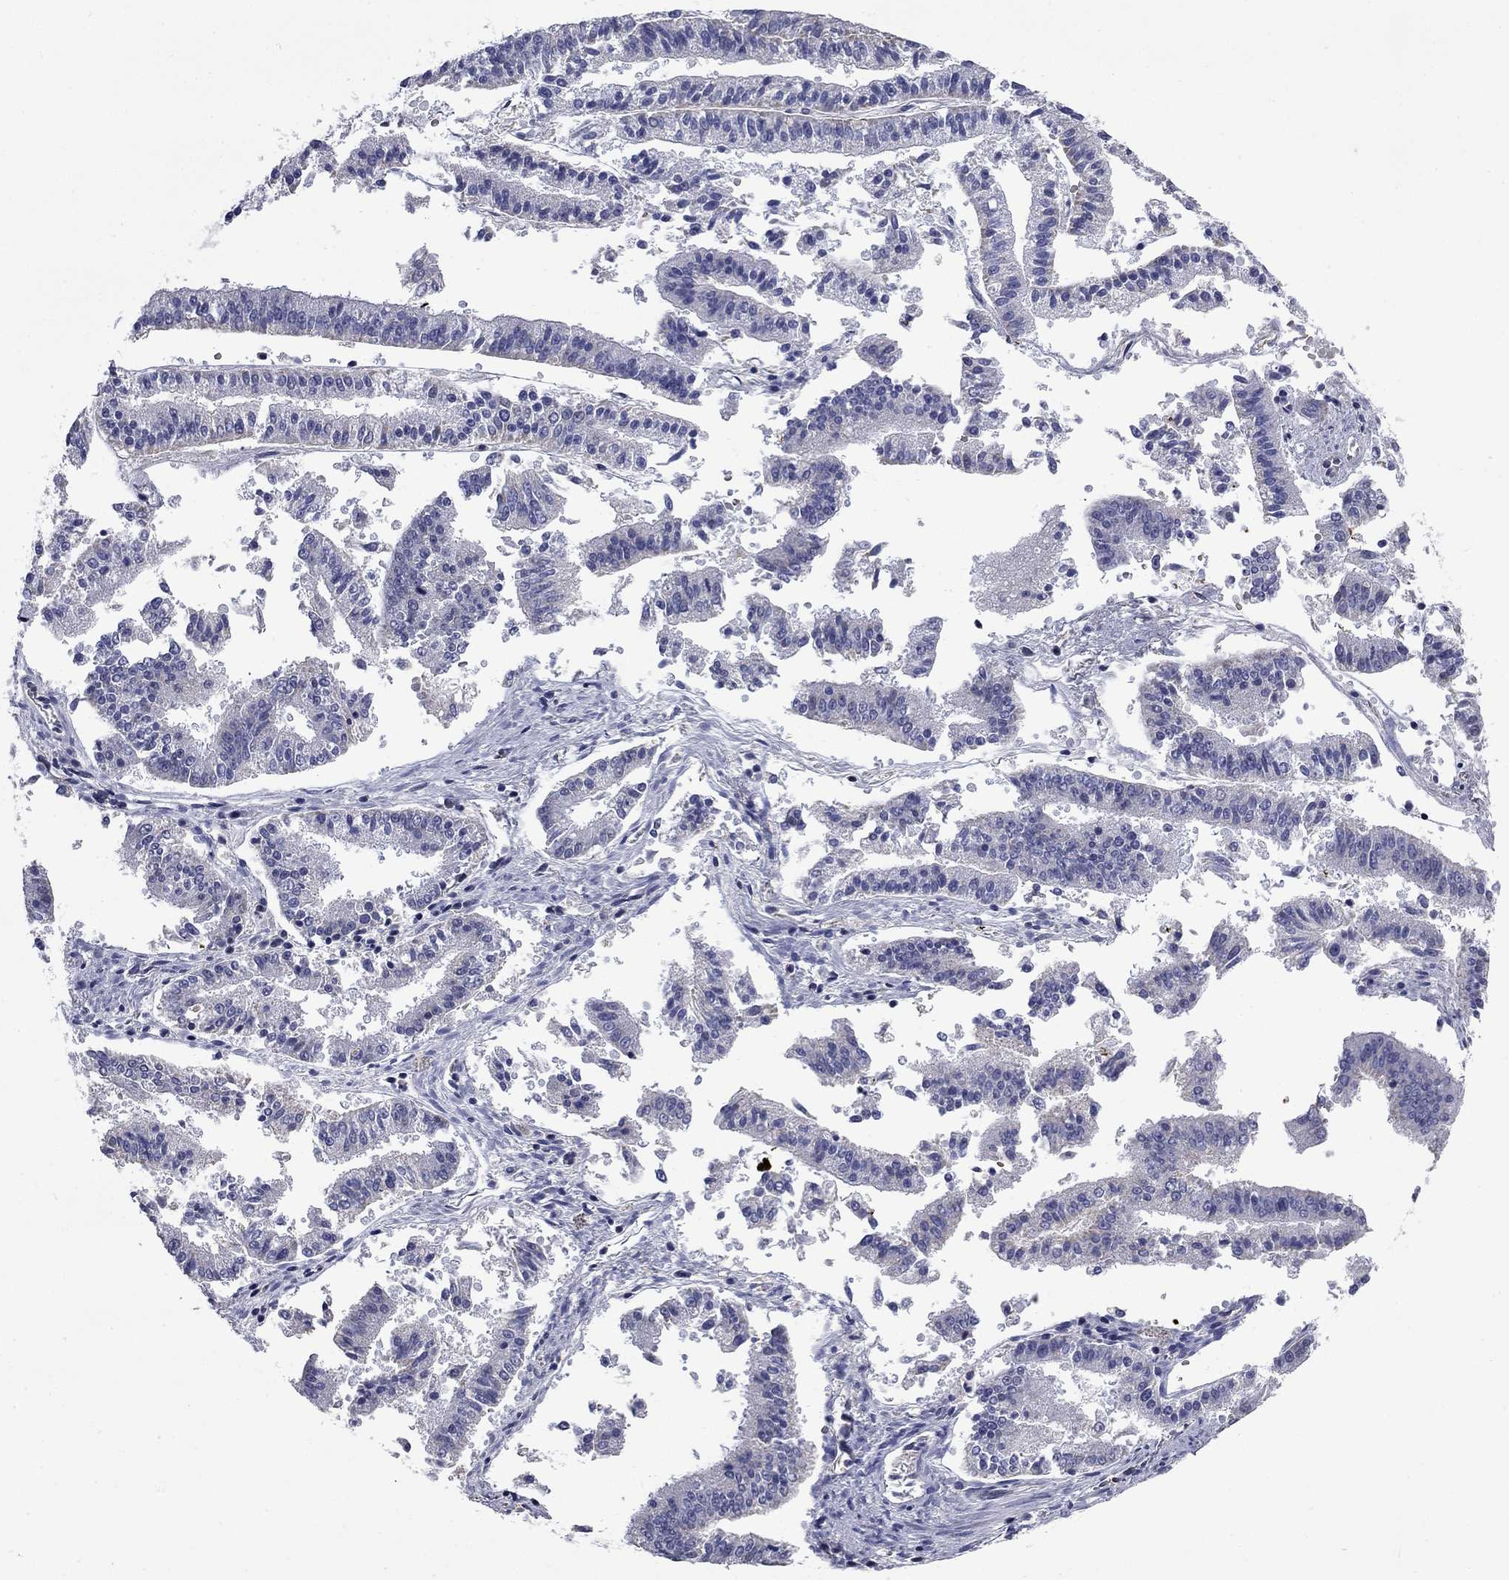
{"staining": {"intensity": "negative", "quantity": "none", "location": "none"}, "tissue": "endometrial cancer", "cell_type": "Tumor cells", "image_type": "cancer", "snomed": [{"axis": "morphology", "description": "Adenocarcinoma, NOS"}, {"axis": "topography", "description": "Endometrium"}], "caption": "Image shows no significant protein expression in tumor cells of endometrial cancer. (IHC, brightfield microscopy, high magnification).", "gene": "HTR4", "patient": {"sex": "female", "age": 66}}